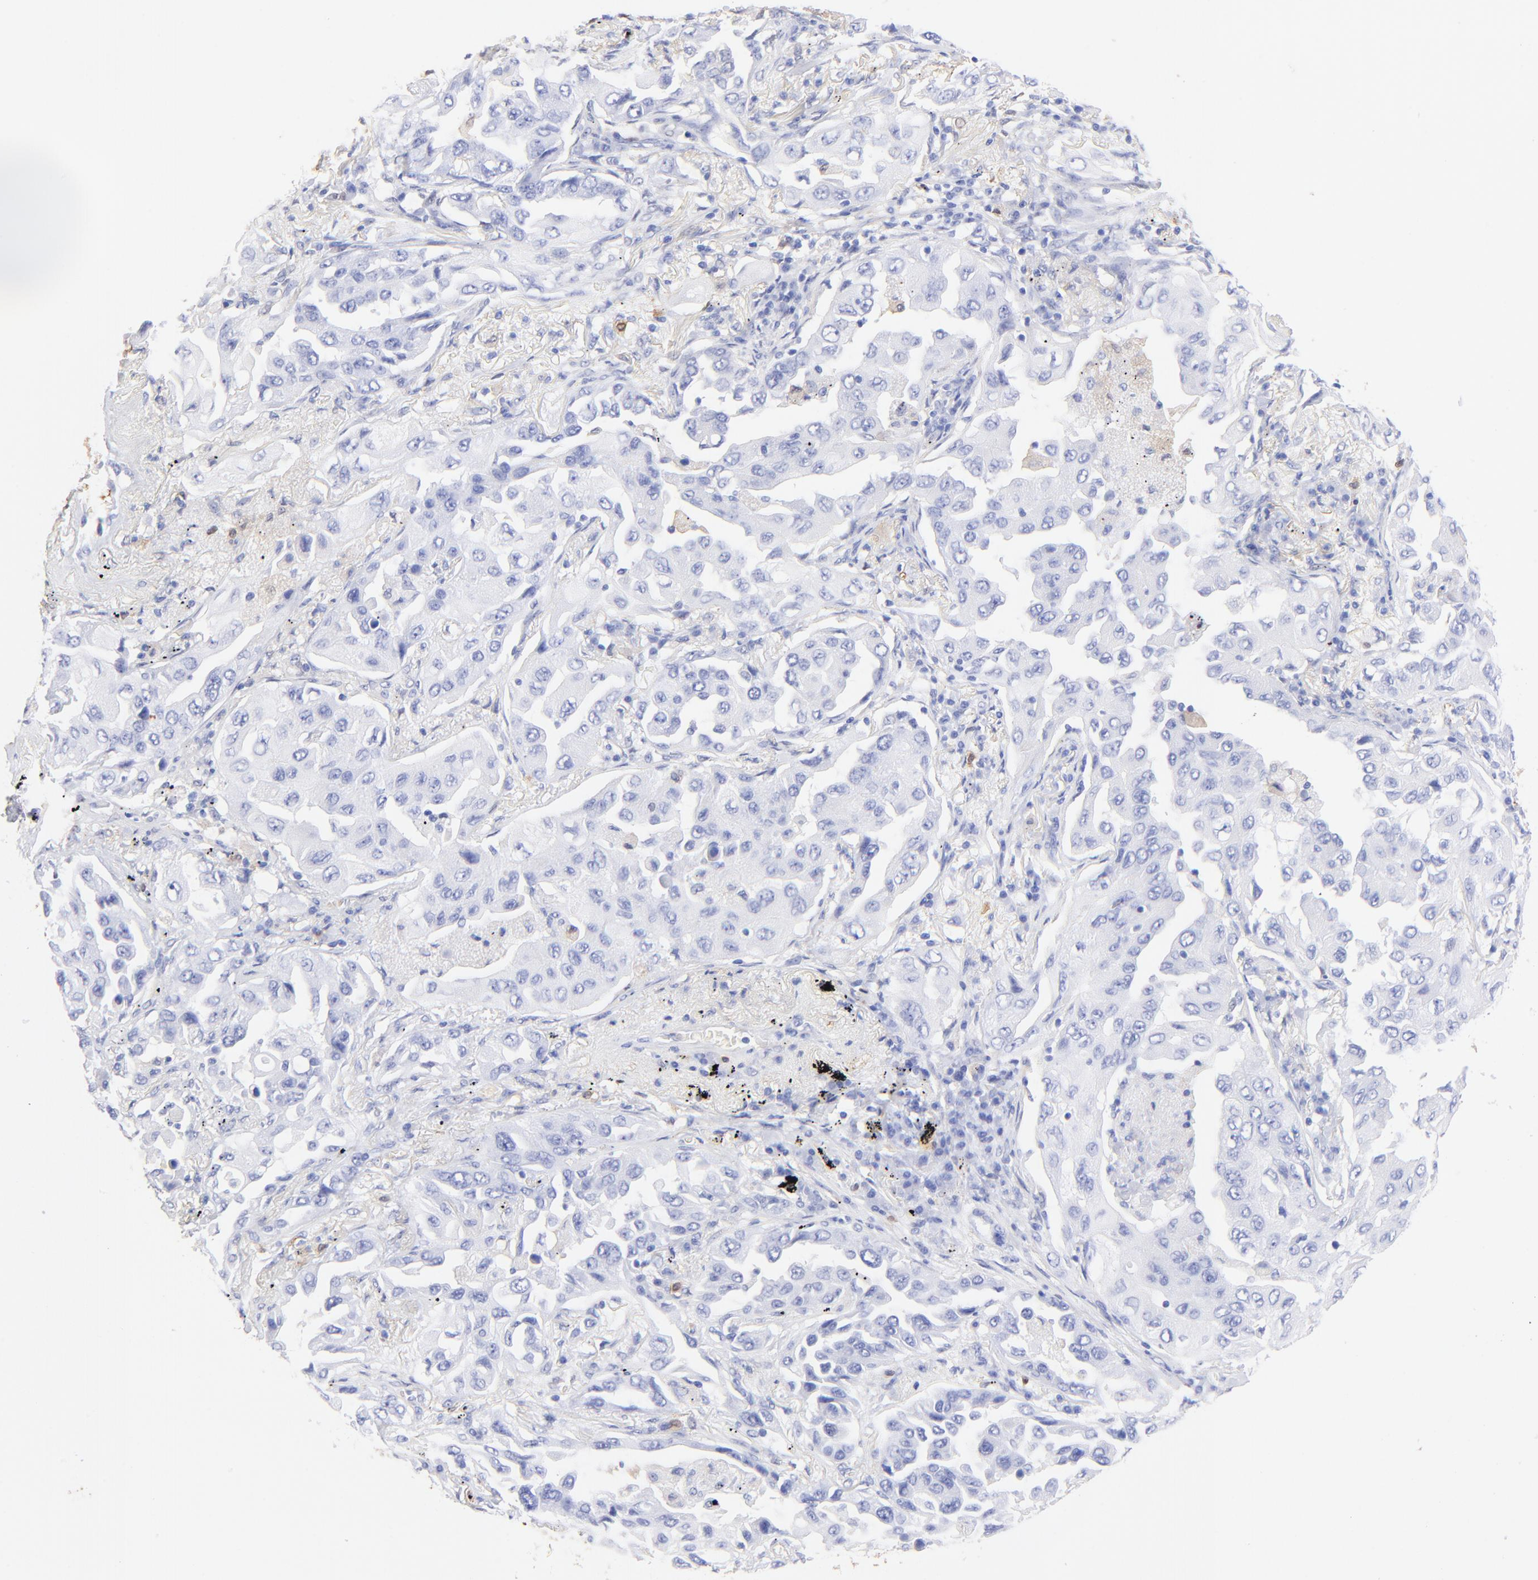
{"staining": {"intensity": "negative", "quantity": "none", "location": "none"}, "tissue": "lung cancer", "cell_type": "Tumor cells", "image_type": "cancer", "snomed": [{"axis": "morphology", "description": "Adenocarcinoma, NOS"}, {"axis": "topography", "description": "Lung"}], "caption": "IHC image of neoplastic tissue: lung cancer (adenocarcinoma) stained with DAB (3,3'-diaminobenzidine) reveals no significant protein expression in tumor cells. (Immunohistochemistry (ihc), brightfield microscopy, high magnification).", "gene": "ALDH1A1", "patient": {"sex": "female", "age": 65}}